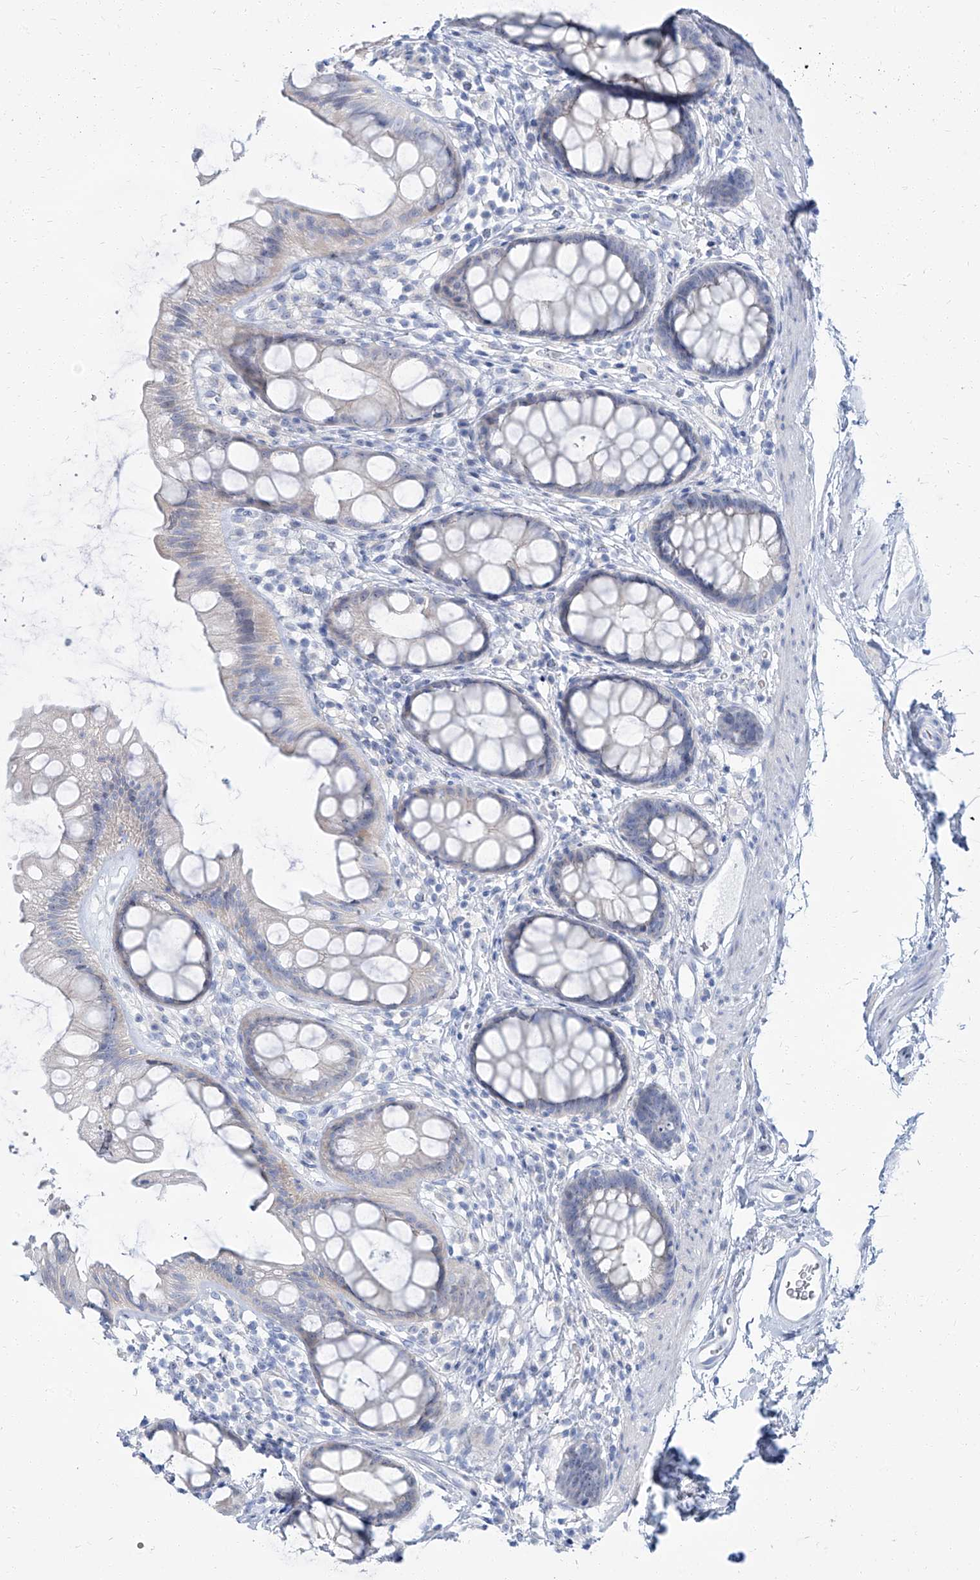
{"staining": {"intensity": "negative", "quantity": "none", "location": "none"}, "tissue": "rectum", "cell_type": "Glandular cells", "image_type": "normal", "snomed": [{"axis": "morphology", "description": "Normal tissue, NOS"}, {"axis": "topography", "description": "Rectum"}], "caption": "DAB (3,3'-diaminobenzidine) immunohistochemical staining of normal human rectum demonstrates no significant expression in glandular cells.", "gene": "TXLNB", "patient": {"sex": "female", "age": 65}}